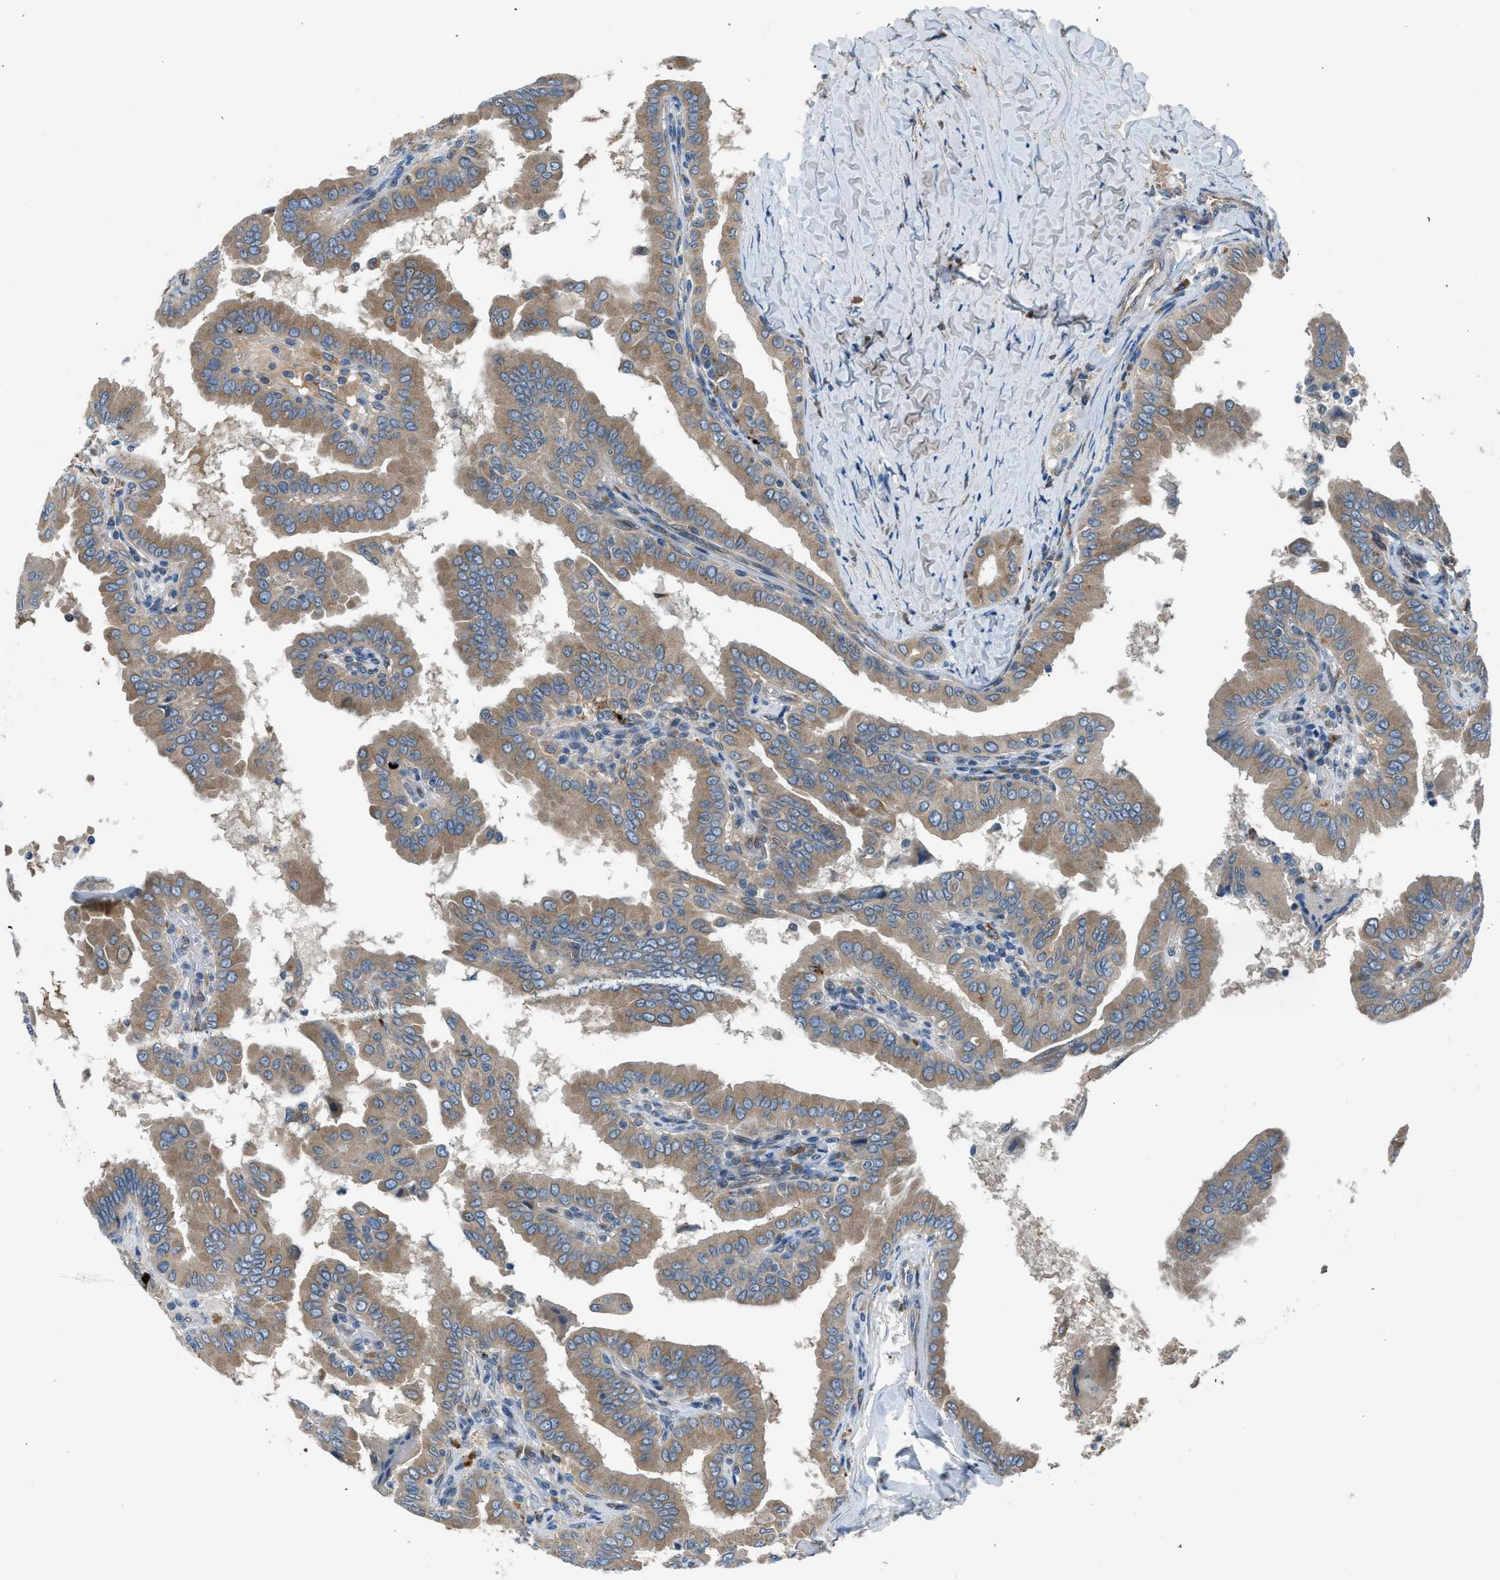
{"staining": {"intensity": "weak", "quantity": "25%-75%", "location": "cytoplasmic/membranous"}, "tissue": "thyroid cancer", "cell_type": "Tumor cells", "image_type": "cancer", "snomed": [{"axis": "morphology", "description": "Papillary adenocarcinoma, NOS"}, {"axis": "topography", "description": "Thyroid gland"}], "caption": "Thyroid cancer (papillary adenocarcinoma) tissue displays weak cytoplasmic/membranous positivity in about 25%-75% of tumor cells", "gene": "LMBR1", "patient": {"sex": "male", "age": 33}}